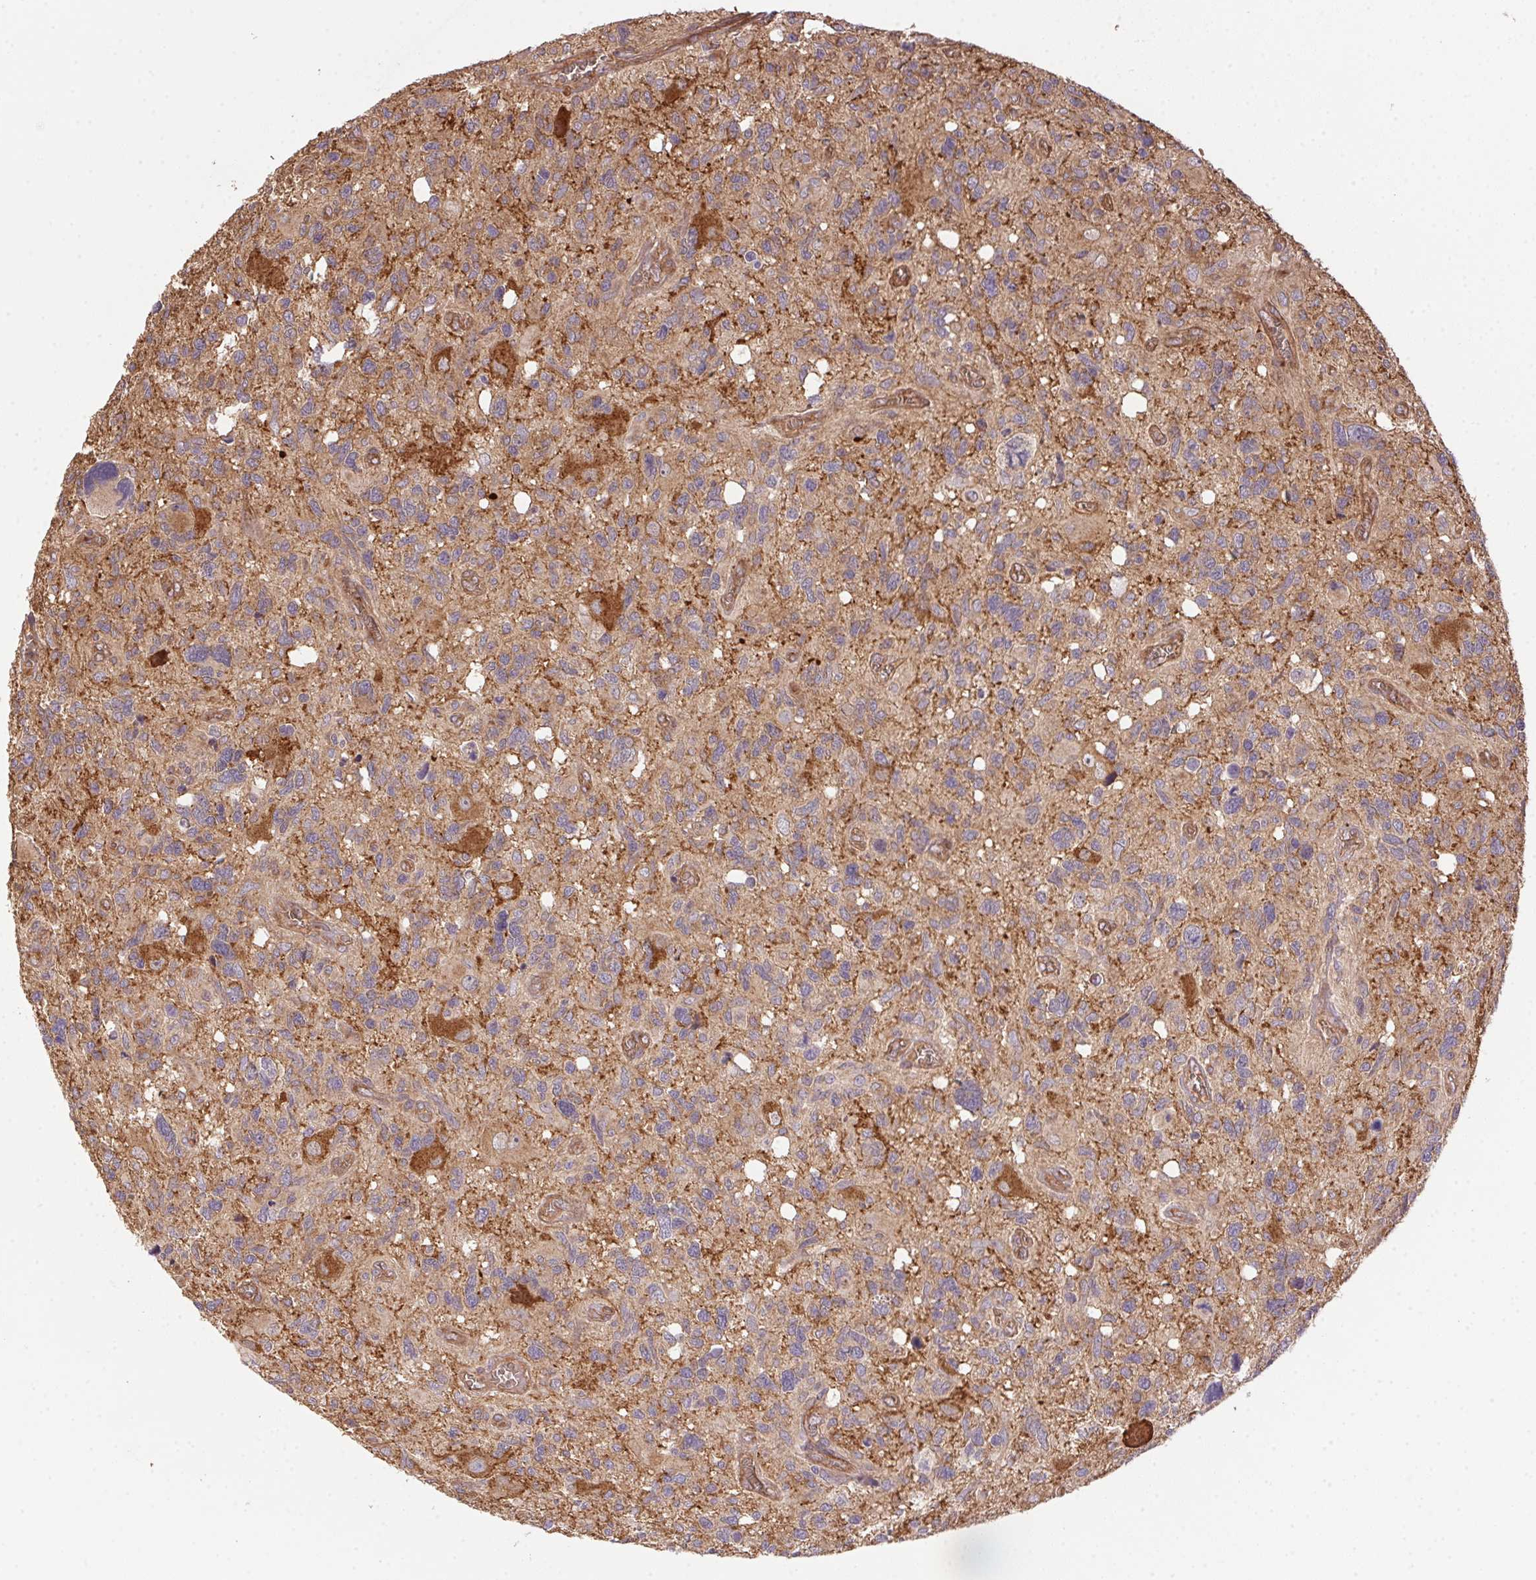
{"staining": {"intensity": "moderate", "quantity": "<25%", "location": "cytoplasmic/membranous"}, "tissue": "glioma", "cell_type": "Tumor cells", "image_type": "cancer", "snomed": [{"axis": "morphology", "description": "Glioma, malignant, High grade"}, {"axis": "topography", "description": "Brain"}], "caption": "Moderate cytoplasmic/membranous positivity is seen in about <25% of tumor cells in malignant glioma (high-grade).", "gene": "USE1", "patient": {"sex": "male", "age": 49}}